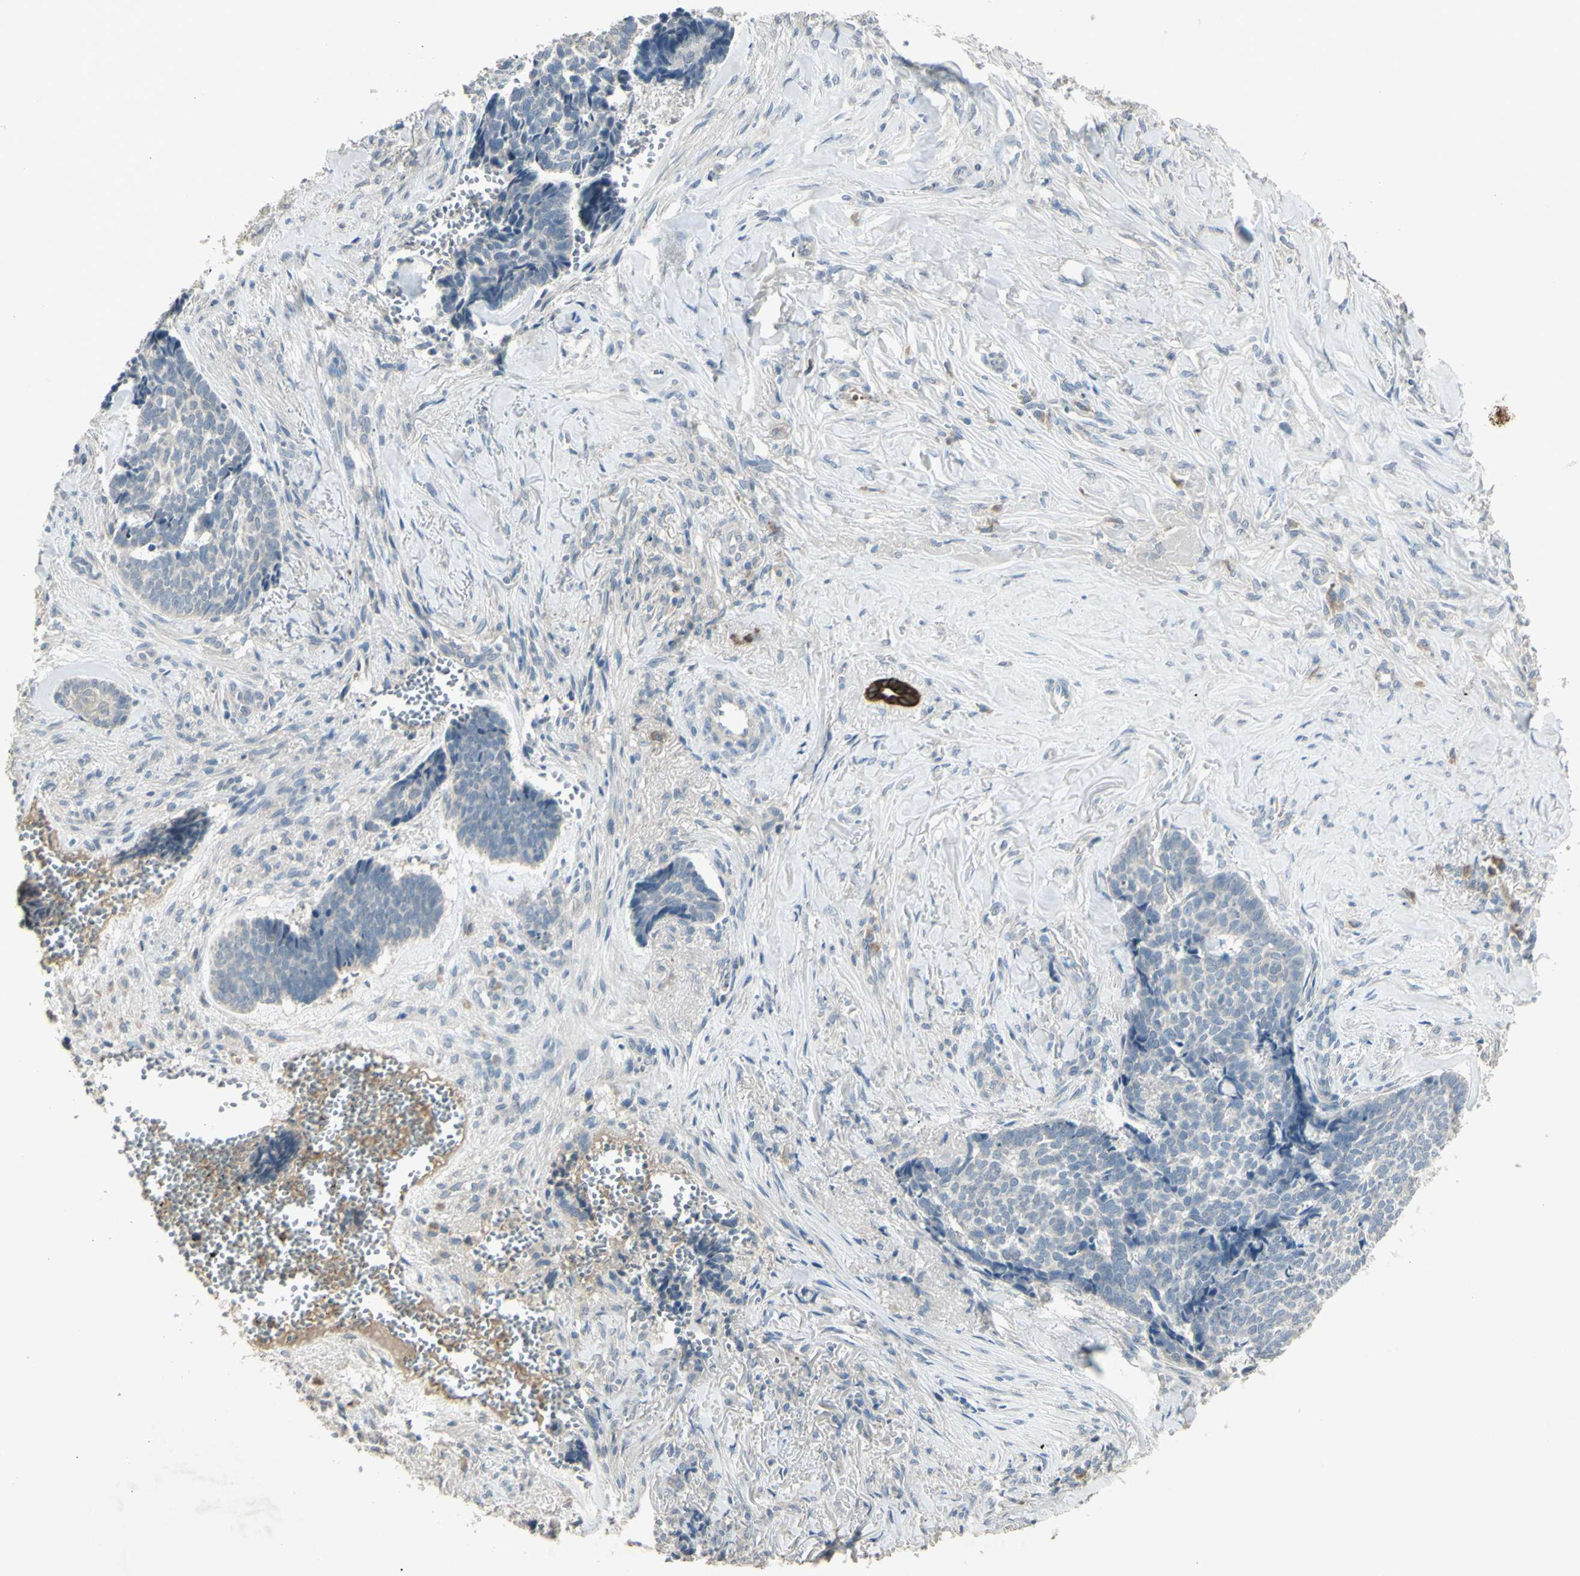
{"staining": {"intensity": "negative", "quantity": "none", "location": "none"}, "tissue": "skin cancer", "cell_type": "Tumor cells", "image_type": "cancer", "snomed": [{"axis": "morphology", "description": "Basal cell carcinoma"}, {"axis": "topography", "description": "Skin"}], "caption": "Immunohistochemistry (IHC) image of human skin basal cell carcinoma stained for a protein (brown), which displays no positivity in tumor cells.", "gene": "TIMM21", "patient": {"sex": "male", "age": 84}}